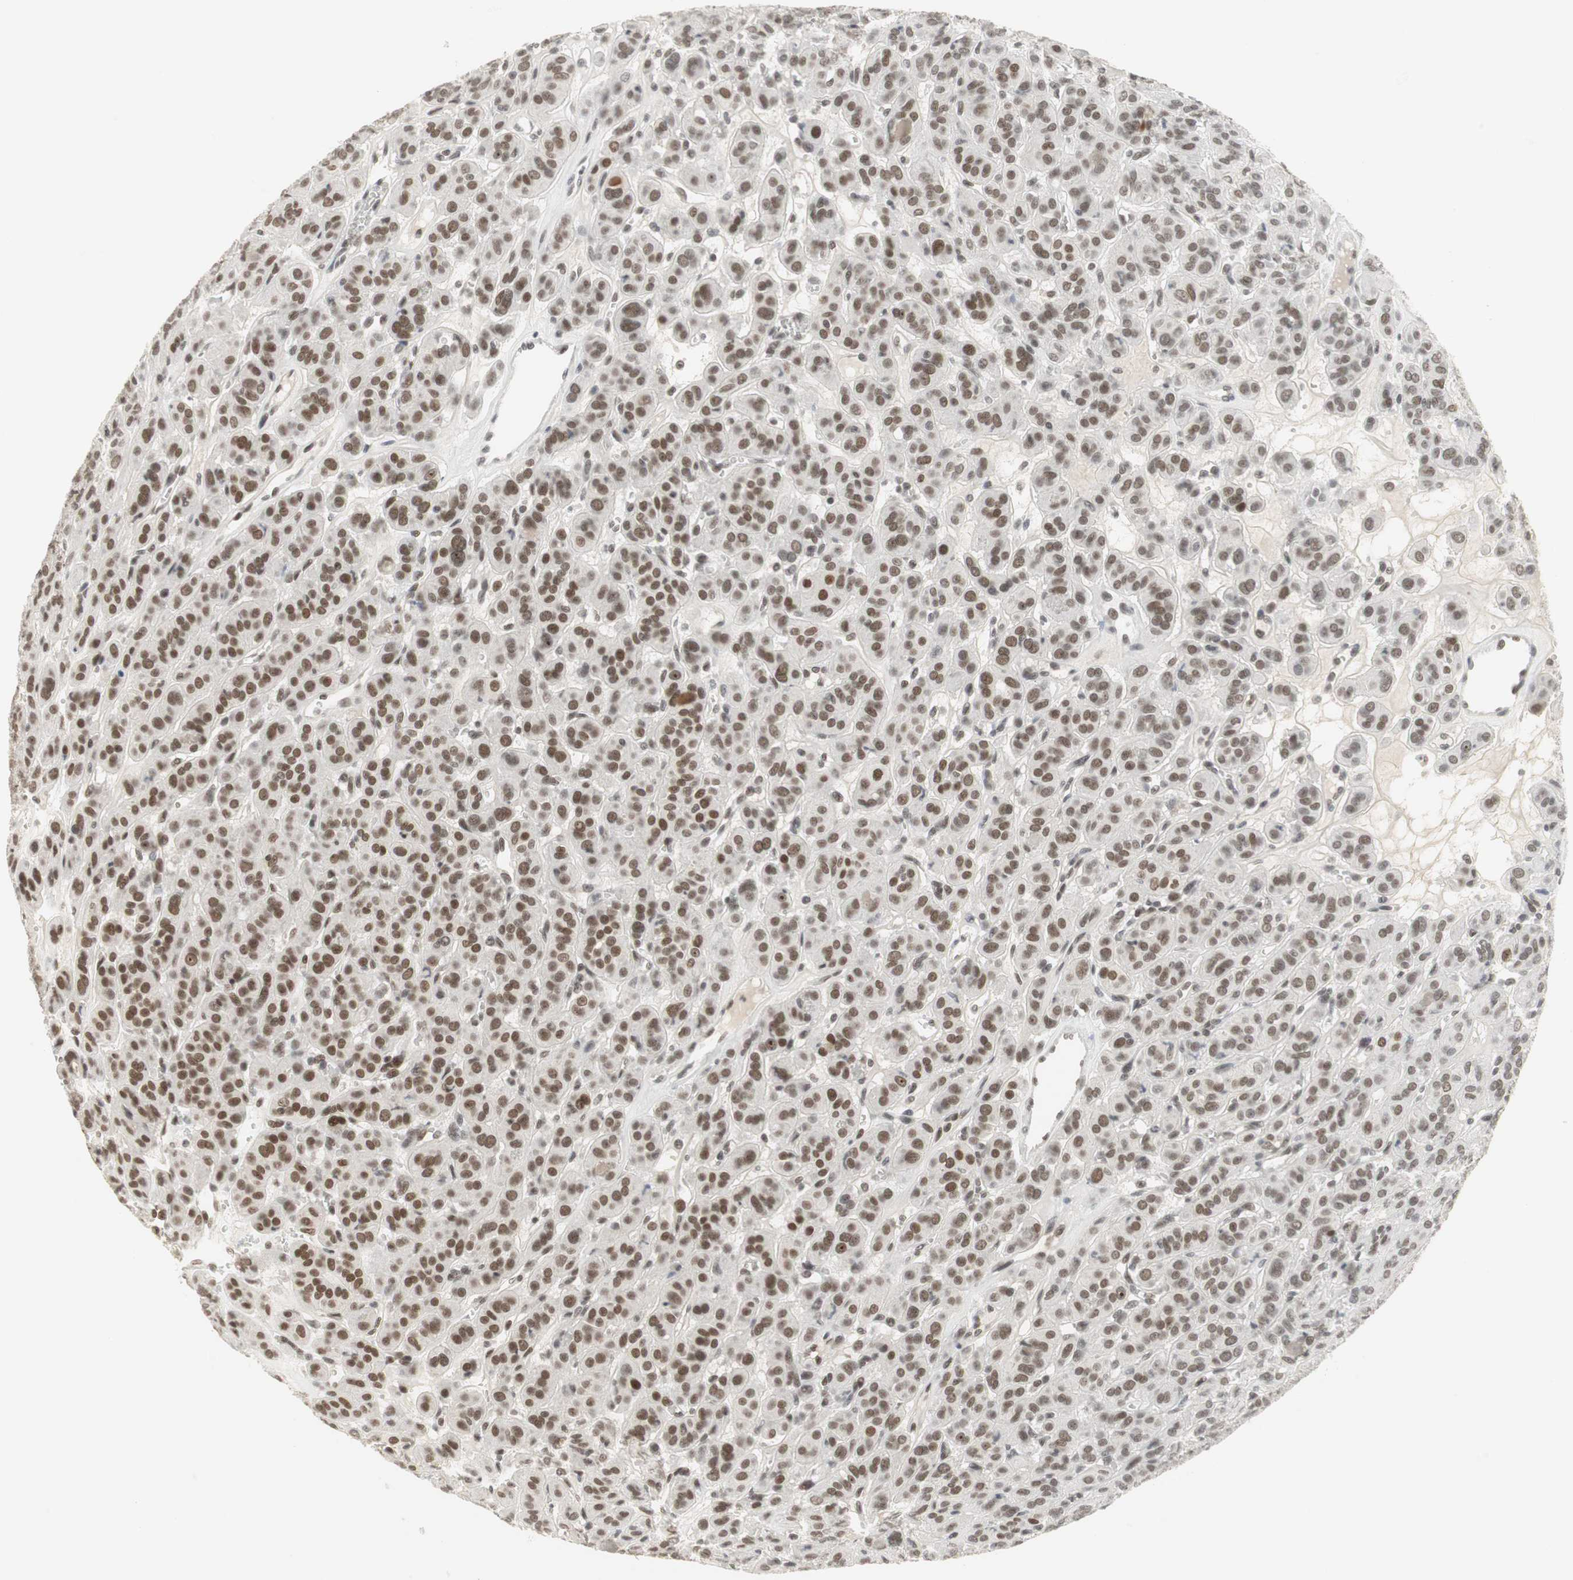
{"staining": {"intensity": "moderate", "quantity": ">75%", "location": "nuclear"}, "tissue": "thyroid cancer", "cell_type": "Tumor cells", "image_type": "cancer", "snomed": [{"axis": "morphology", "description": "Follicular adenoma carcinoma, NOS"}, {"axis": "topography", "description": "Thyroid gland"}], "caption": "Protein staining of thyroid cancer tissue shows moderate nuclear expression in about >75% of tumor cells. The staining was performed using DAB (3,3'-diaminobenzidine), with brown indicating positive protein expression. Nuclei are stained blue with hematoxylin.", "gene": "RTF1", "patient": {"sex": "female", "age": 71}}